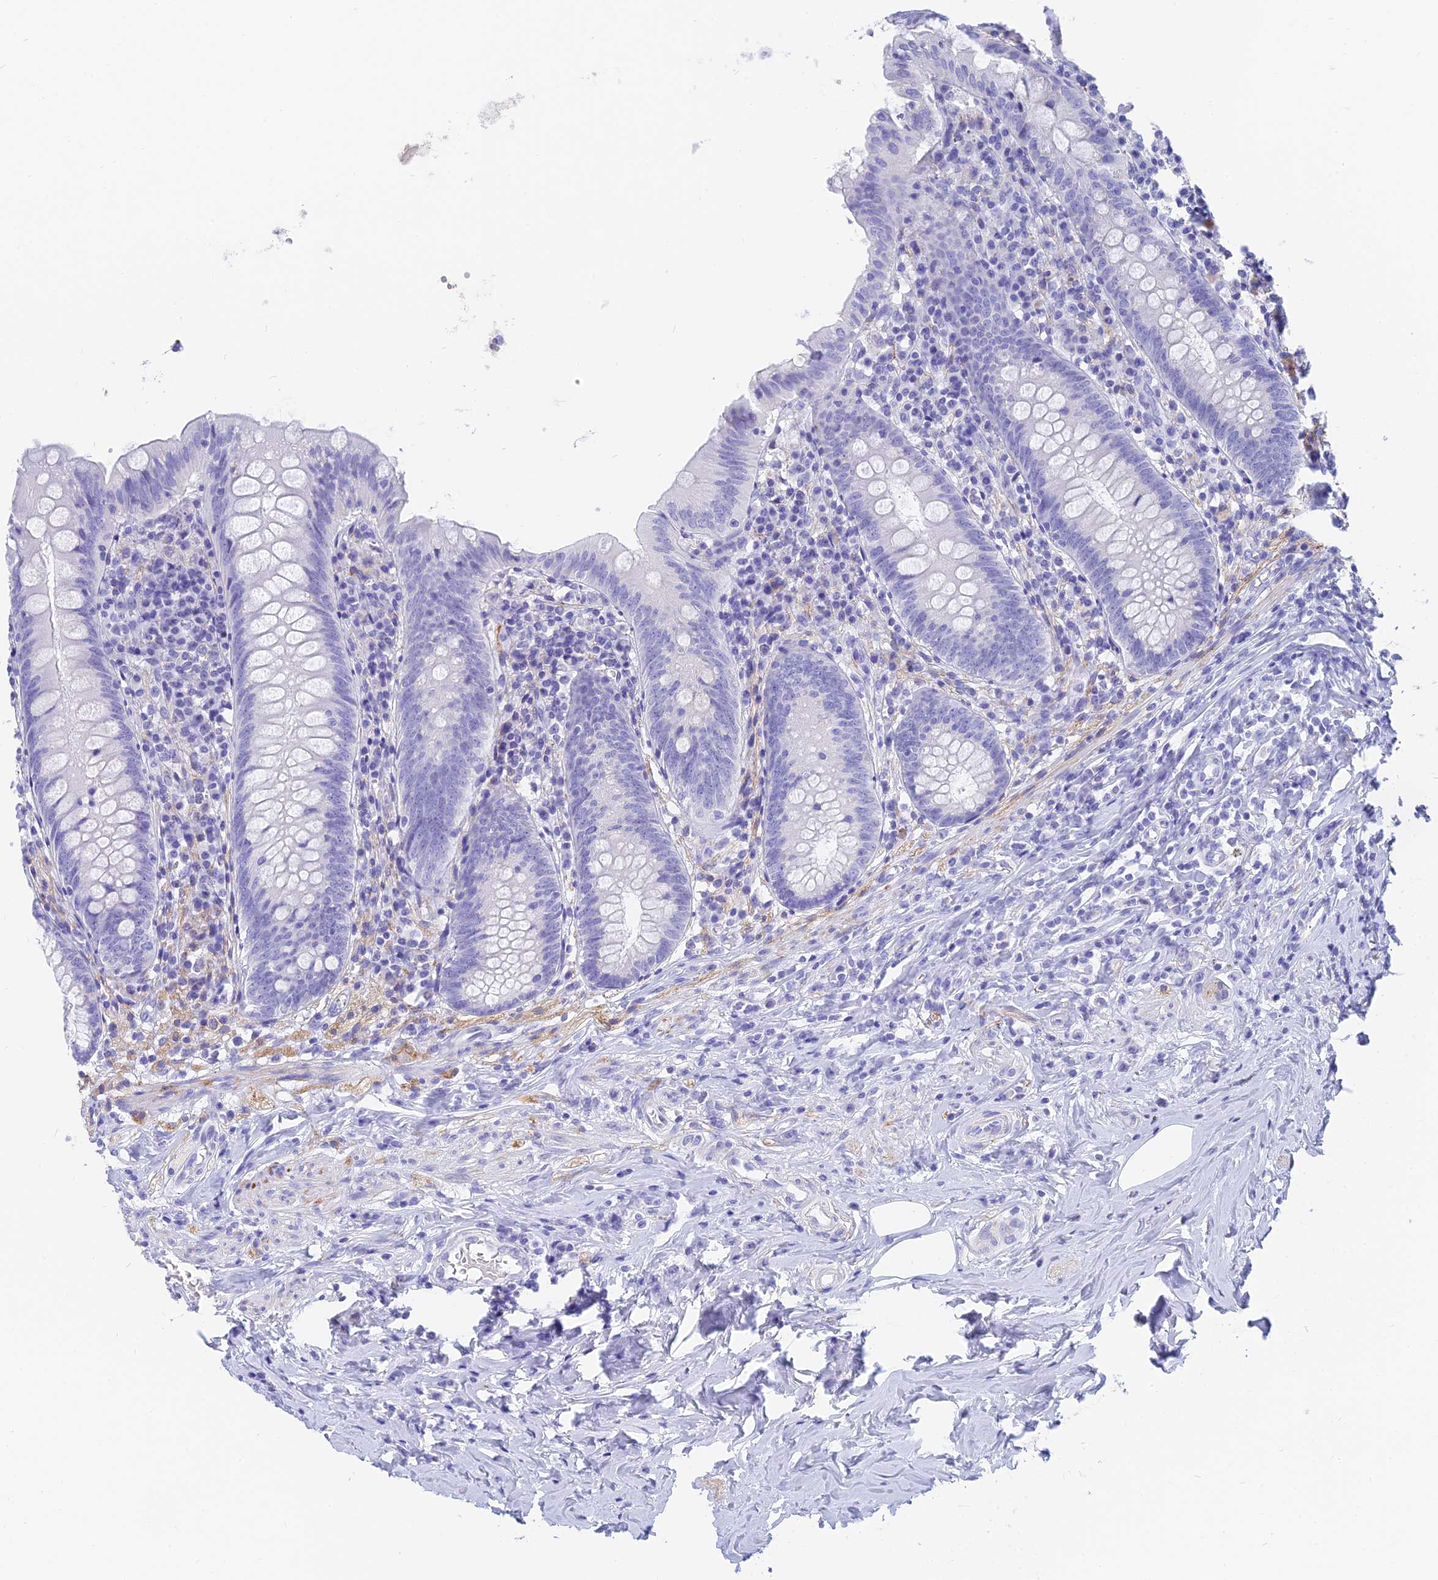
{"staining": {"intensity": "negative", "quantity": "none", "location": "none"}, "tissue": "appendix", "cell_type": "Glandular cells", "image_type": "normal", "snomed": [{"axis": "morphology", "description": "Normal tissue, NOS"}, {"axis": "topography", "description": "Appendix"}], "caption": "The photomicrograph reveals no significant expression in glandular cells of appendix.", "gene": "SLC36A2", "patient": {"sex": "female", "age": 54}}